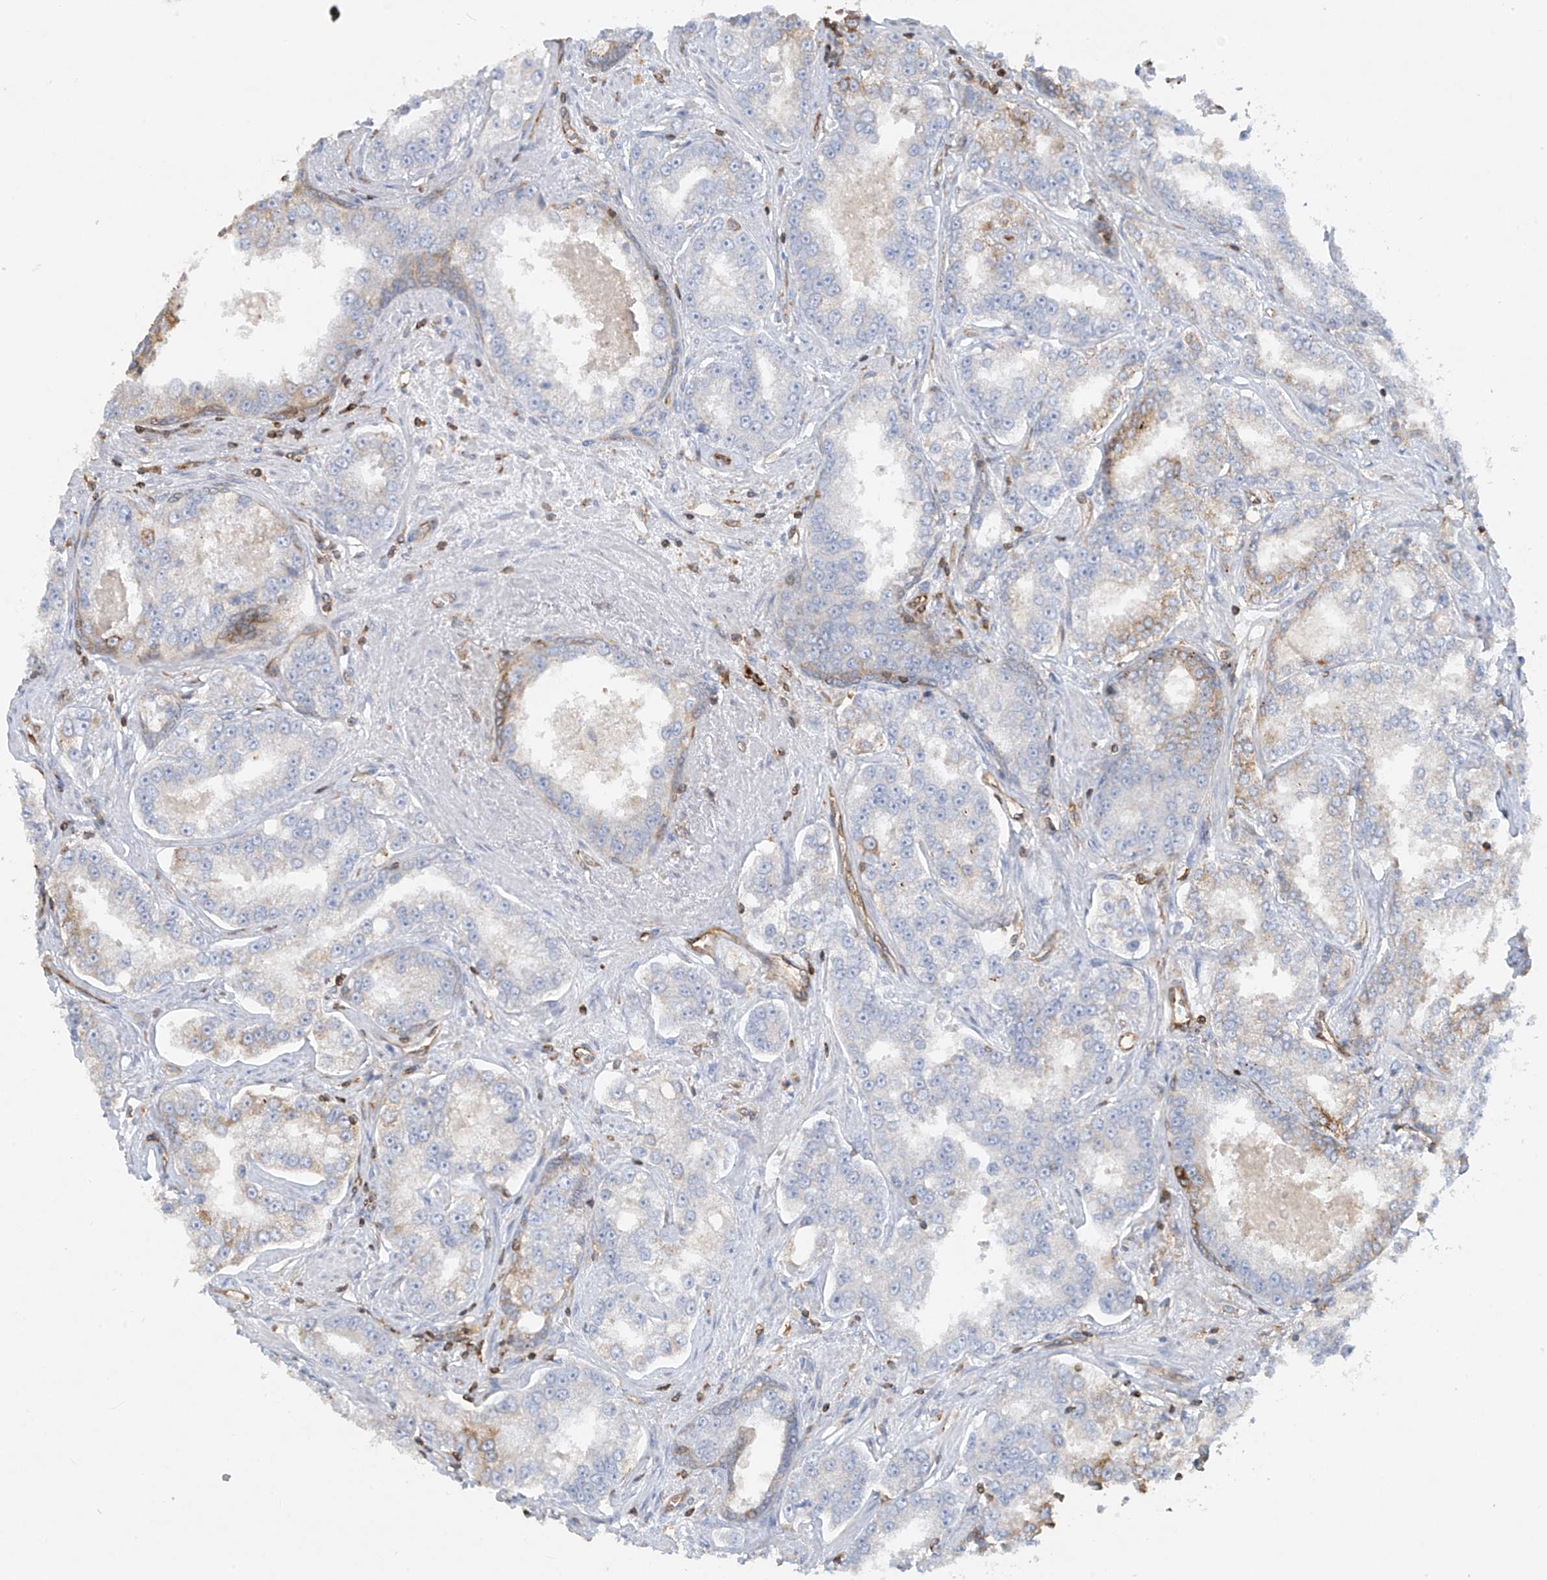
{"staining": {"intensity": "weak", "quantity": "<25%", "location": "cytoplasmic/membranous"}, "tissue": "prostate cancer", "cell_type": "Tumor cells", "image_type": "cancer", "snomed": [{"axis": "morphology", "description": "Normal tissue, NOS"}, {"axis": "morphology", "description": "Adenocarcinoma, High grade"}, {"axis": "topography", "description": "Prostate"}], "caption": "A high-resolution image shows IHC staining of prostate cancer (adenocarcinoma (high-grade)), which shows no significant staining in tumor cells.", "gene": "HLA-E", "patient": {"sex": "male", "age": 83}}